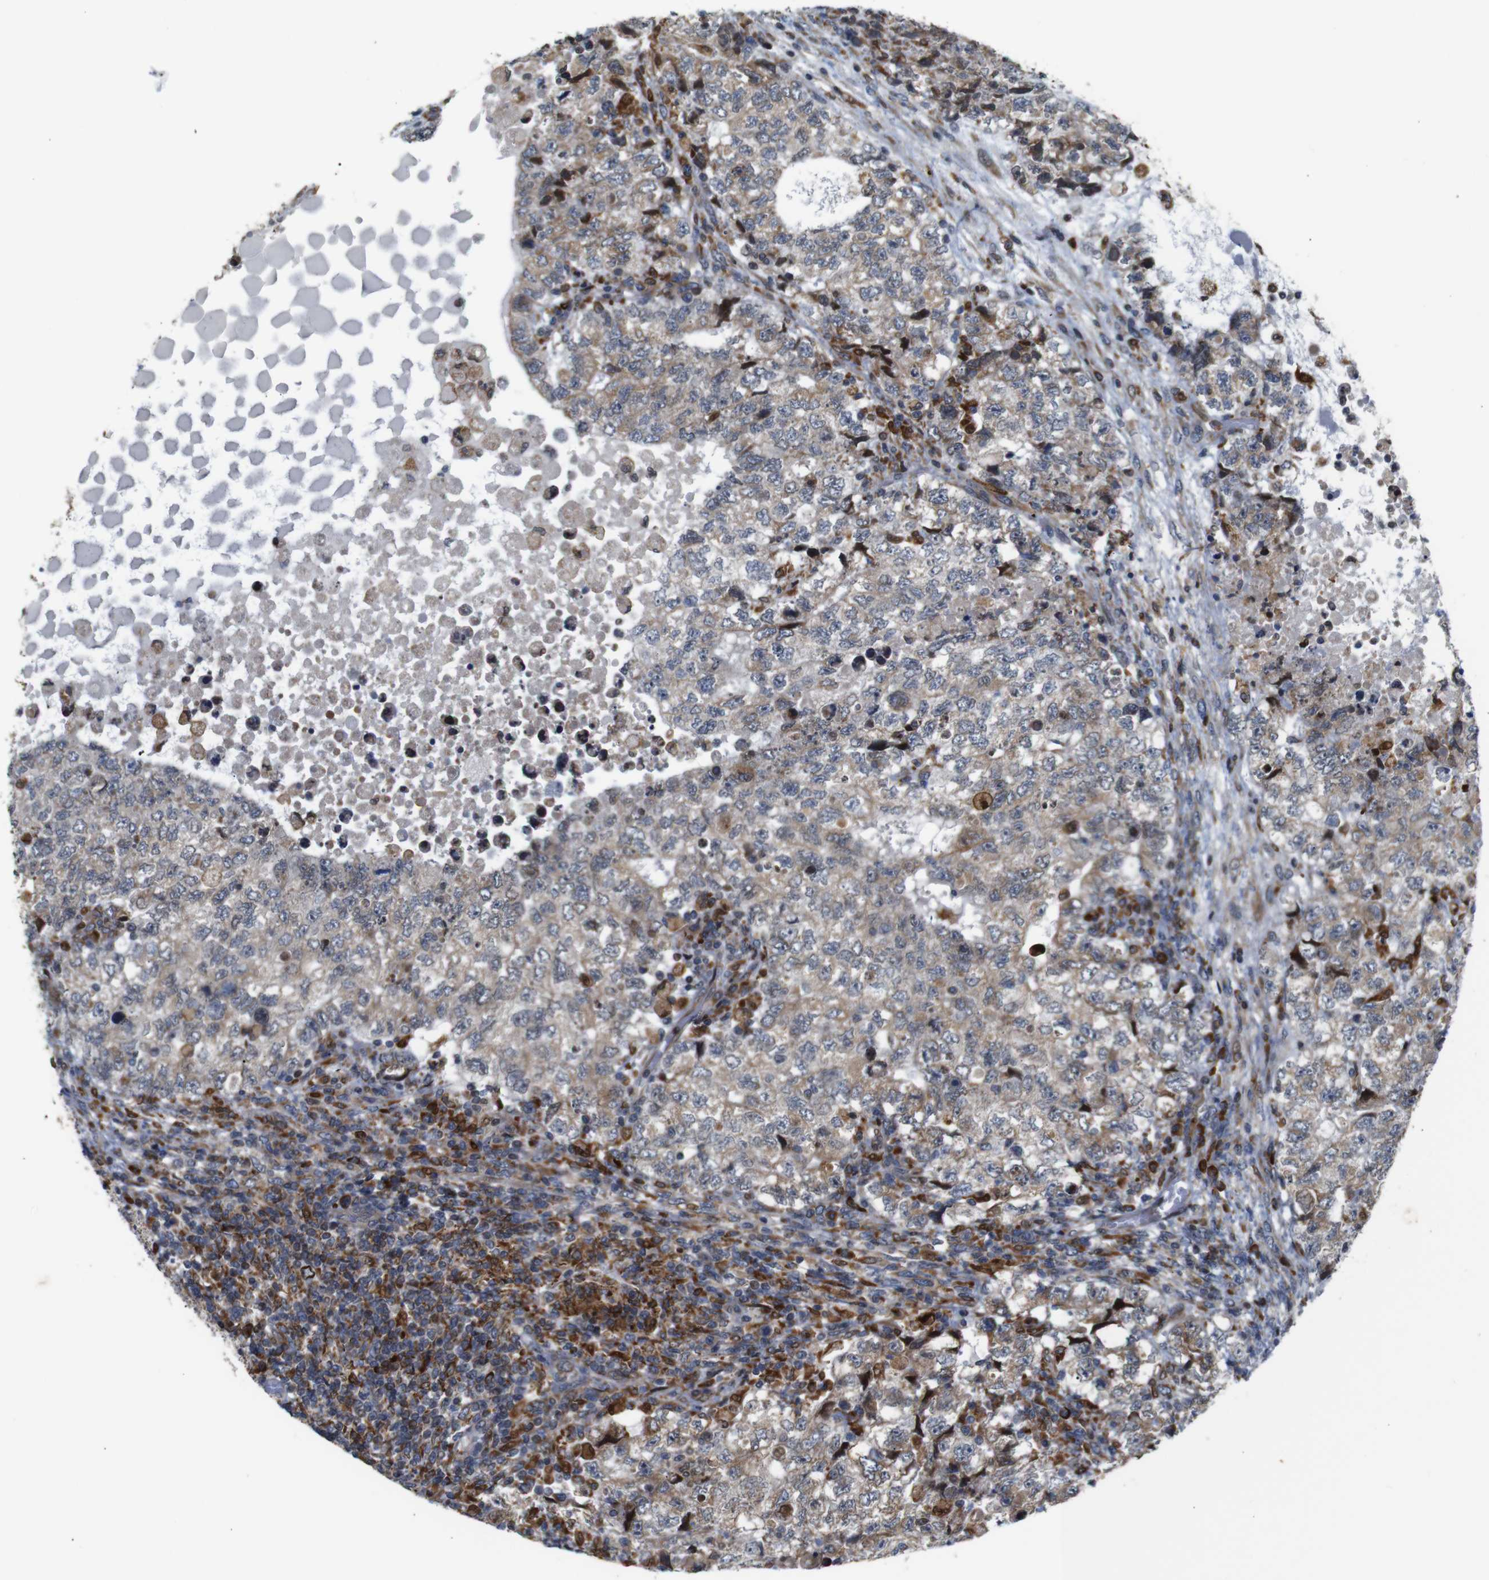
{"staining": {"intensity": "weak", "quantity": "25%-75%", "location": "cytoplasmic/membranous"}, "tissue": "testis cancer", "cell_type": "Tumor cells", "image_type": "cancer", "snomed": [{"axis": "morphology", "description": "Carcinoma, Embryonal, NOS"}, {"axis": "topography", "description": "Testis"}], "caption": "A histopathology image of embryonal carcinoma (testis) stained for a protein exhibits weak cytoplasmic/membranous brown staining in tumor cells. (DAB (3,3'-diaminobenzidine) IHC, brown staining for protein, blue staining for nuclei).", "gene": "PTPN1", "patient": {"sex": "male", "age": 36}}